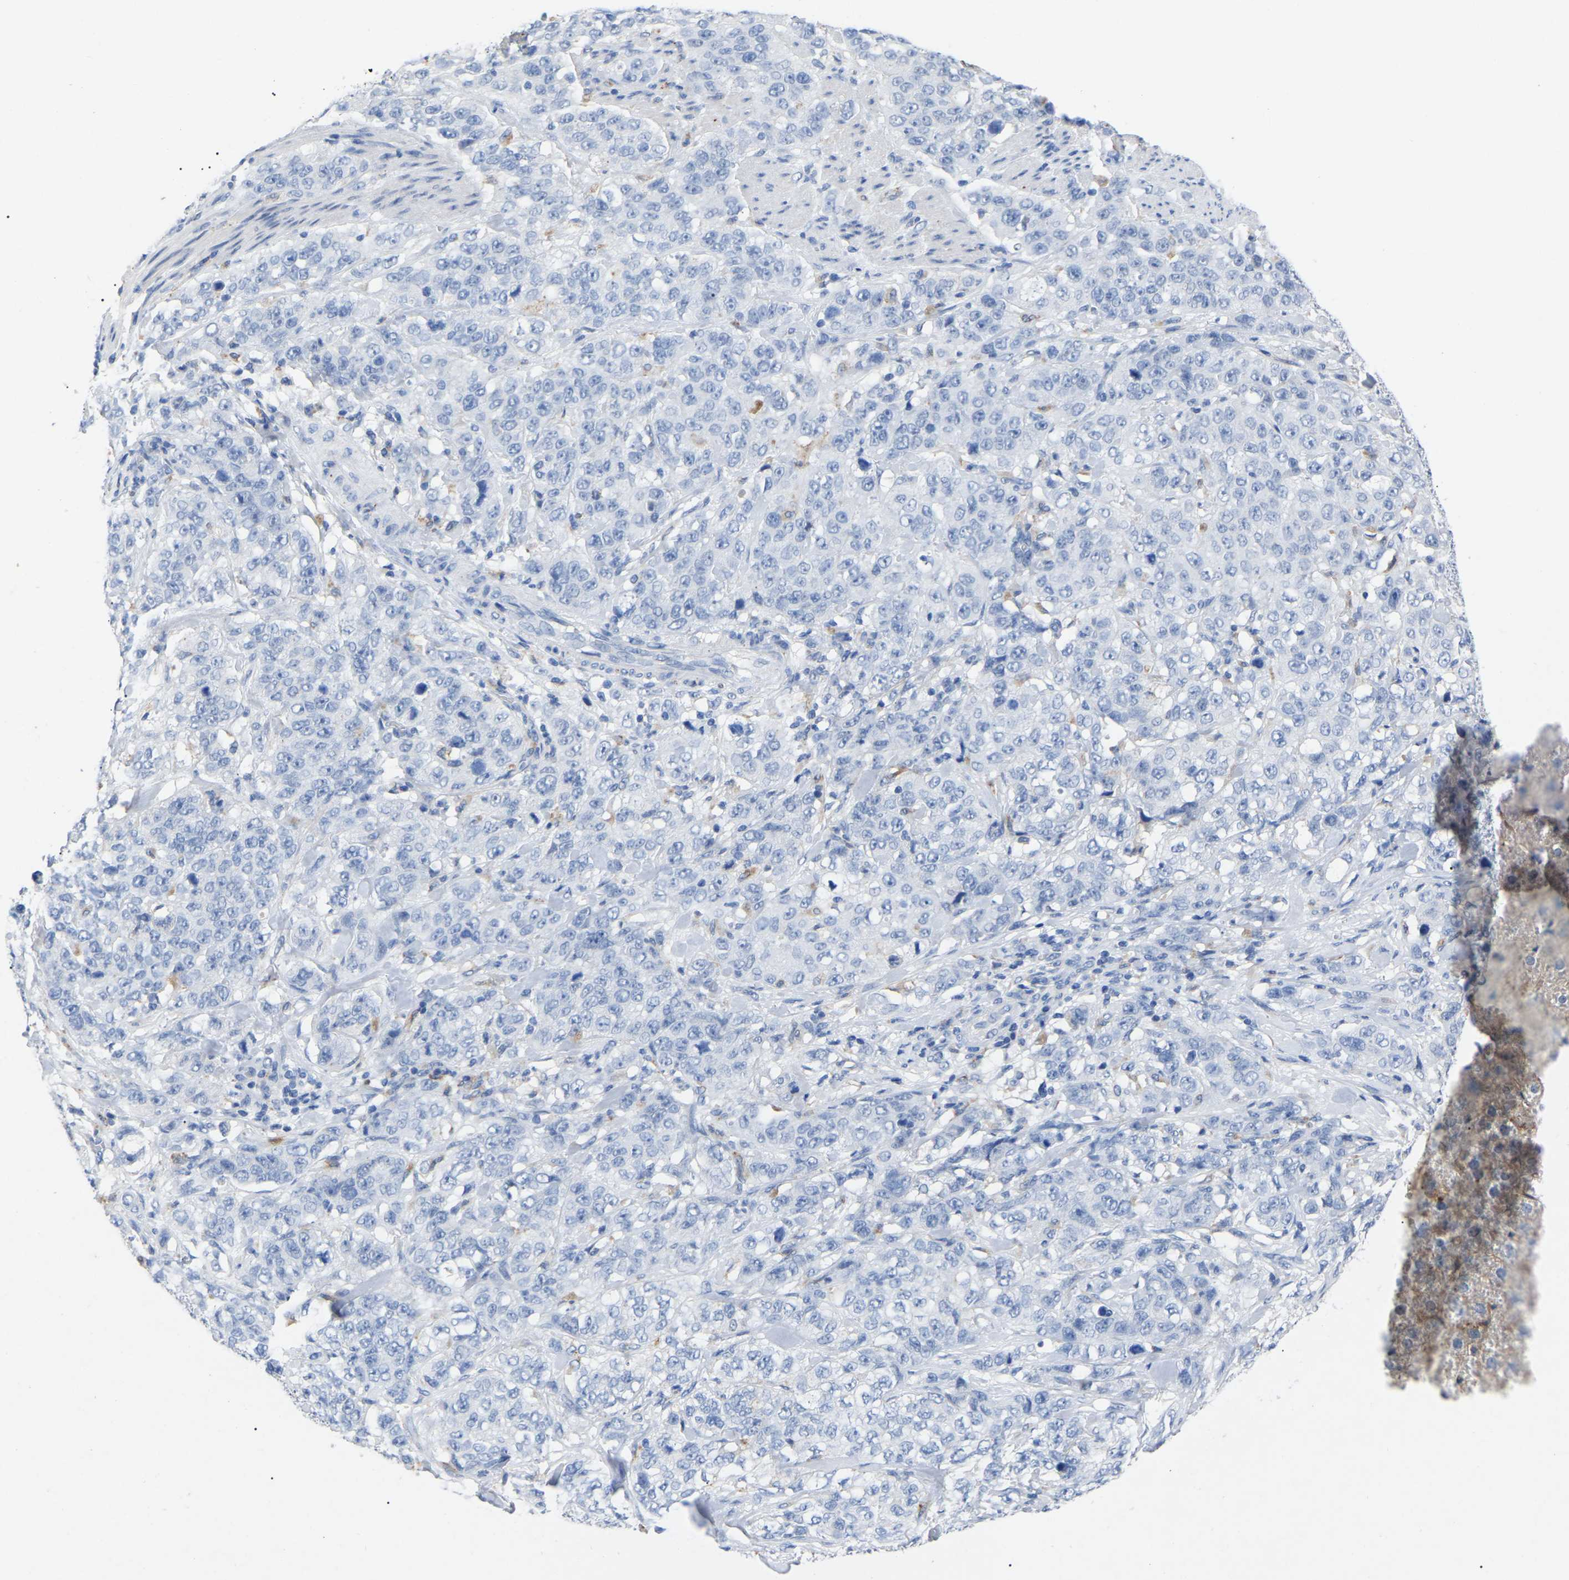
{"staining": {"intensity": "negative", "quantity": "none", "location": "none"}, "tissue": "stomach cancer", "cell_type": "Tumor cells", "image_type": "cancer", "snomed": [{"axis": "morphology", "description": "Adenocarcinoma, NOS"}, {"axis": "topography", "description": "Stomach"}], "caption": "There is no significant expression in tumor cells of stomach cancer.", "gene": "SMPD2", "patient": {"sex": "male", "age": 48}}